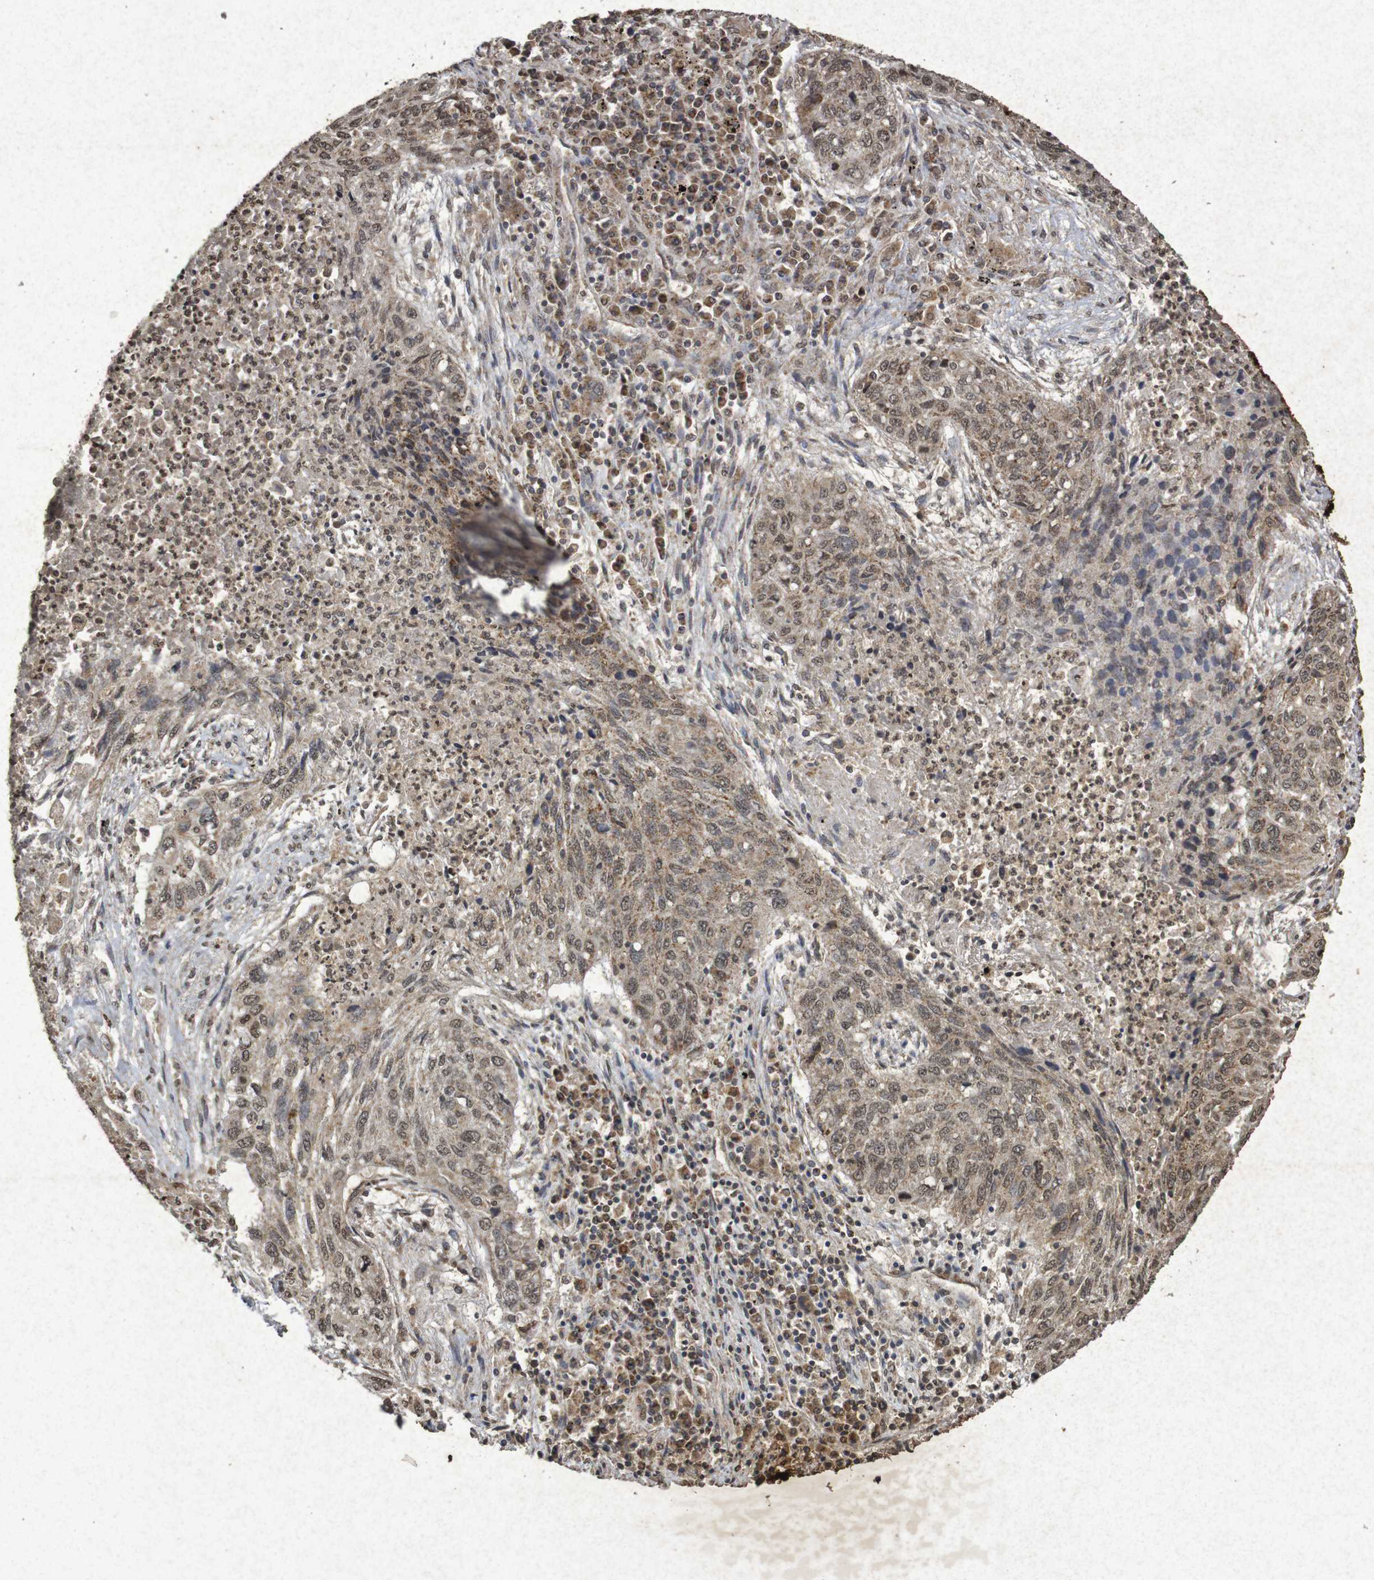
{"staining": {"intensity": "moderate", "quantity": ">75%", "location": "cytoplasmic/membranous,nuclear"}, "tissue": "lung cancer", "cell_type": "Tumor cells", "image_type": "cancer", "snomed": [{"axis": "morphology", "description": "Squamous cell carcinoma, NOS"}, {"axis": "topography", "description": "Lung"}], "caption": "Immunohistochemistry image of human lung cancer stained for a protein (brown), which exhibits medium levels of moderate cytoplasmic/membranous and nuclear positivity in approximately >75% of tumor cells.", "gene": "GUCY1A2", "patient": {"sex": "female", "age": 63}}